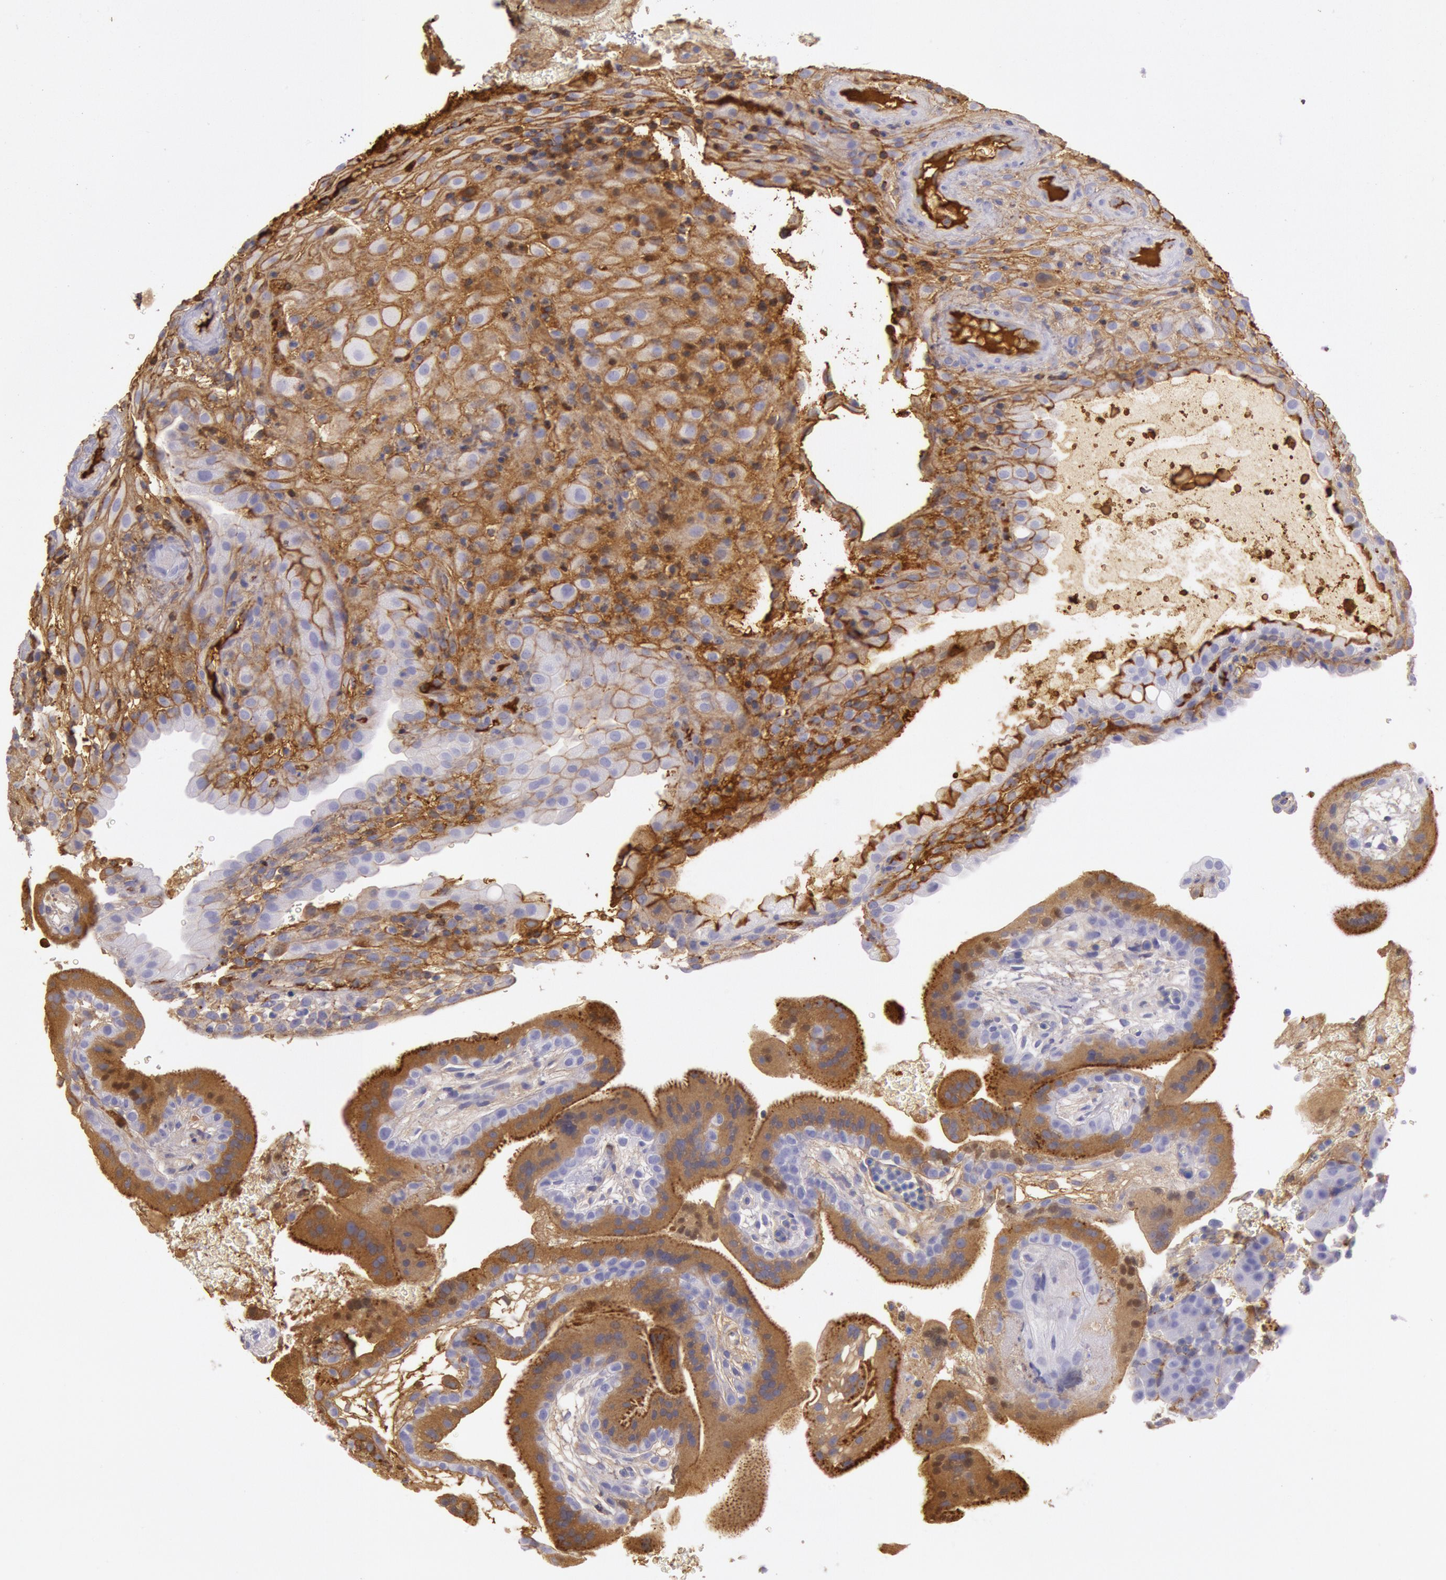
{"staining": {"intensity": "negative", "quantity": "none", "location": "none"}, "tissue": "placenta", "cell_type": "Decidual cells", "image_type": "normal", "snomed": [{"axis": "morphology", "description": "Normal tissue, NOS"}, {"axis": "topography", "description": "Placenta"}], "caption": "Immunohistochemistry (IHC) photomicrograph of normal human placenta stained for a protein (brown), which reveals no expression in decidual cells.", "gene": "IGHG1", "patient": {"sex": "female", "age": 19}}